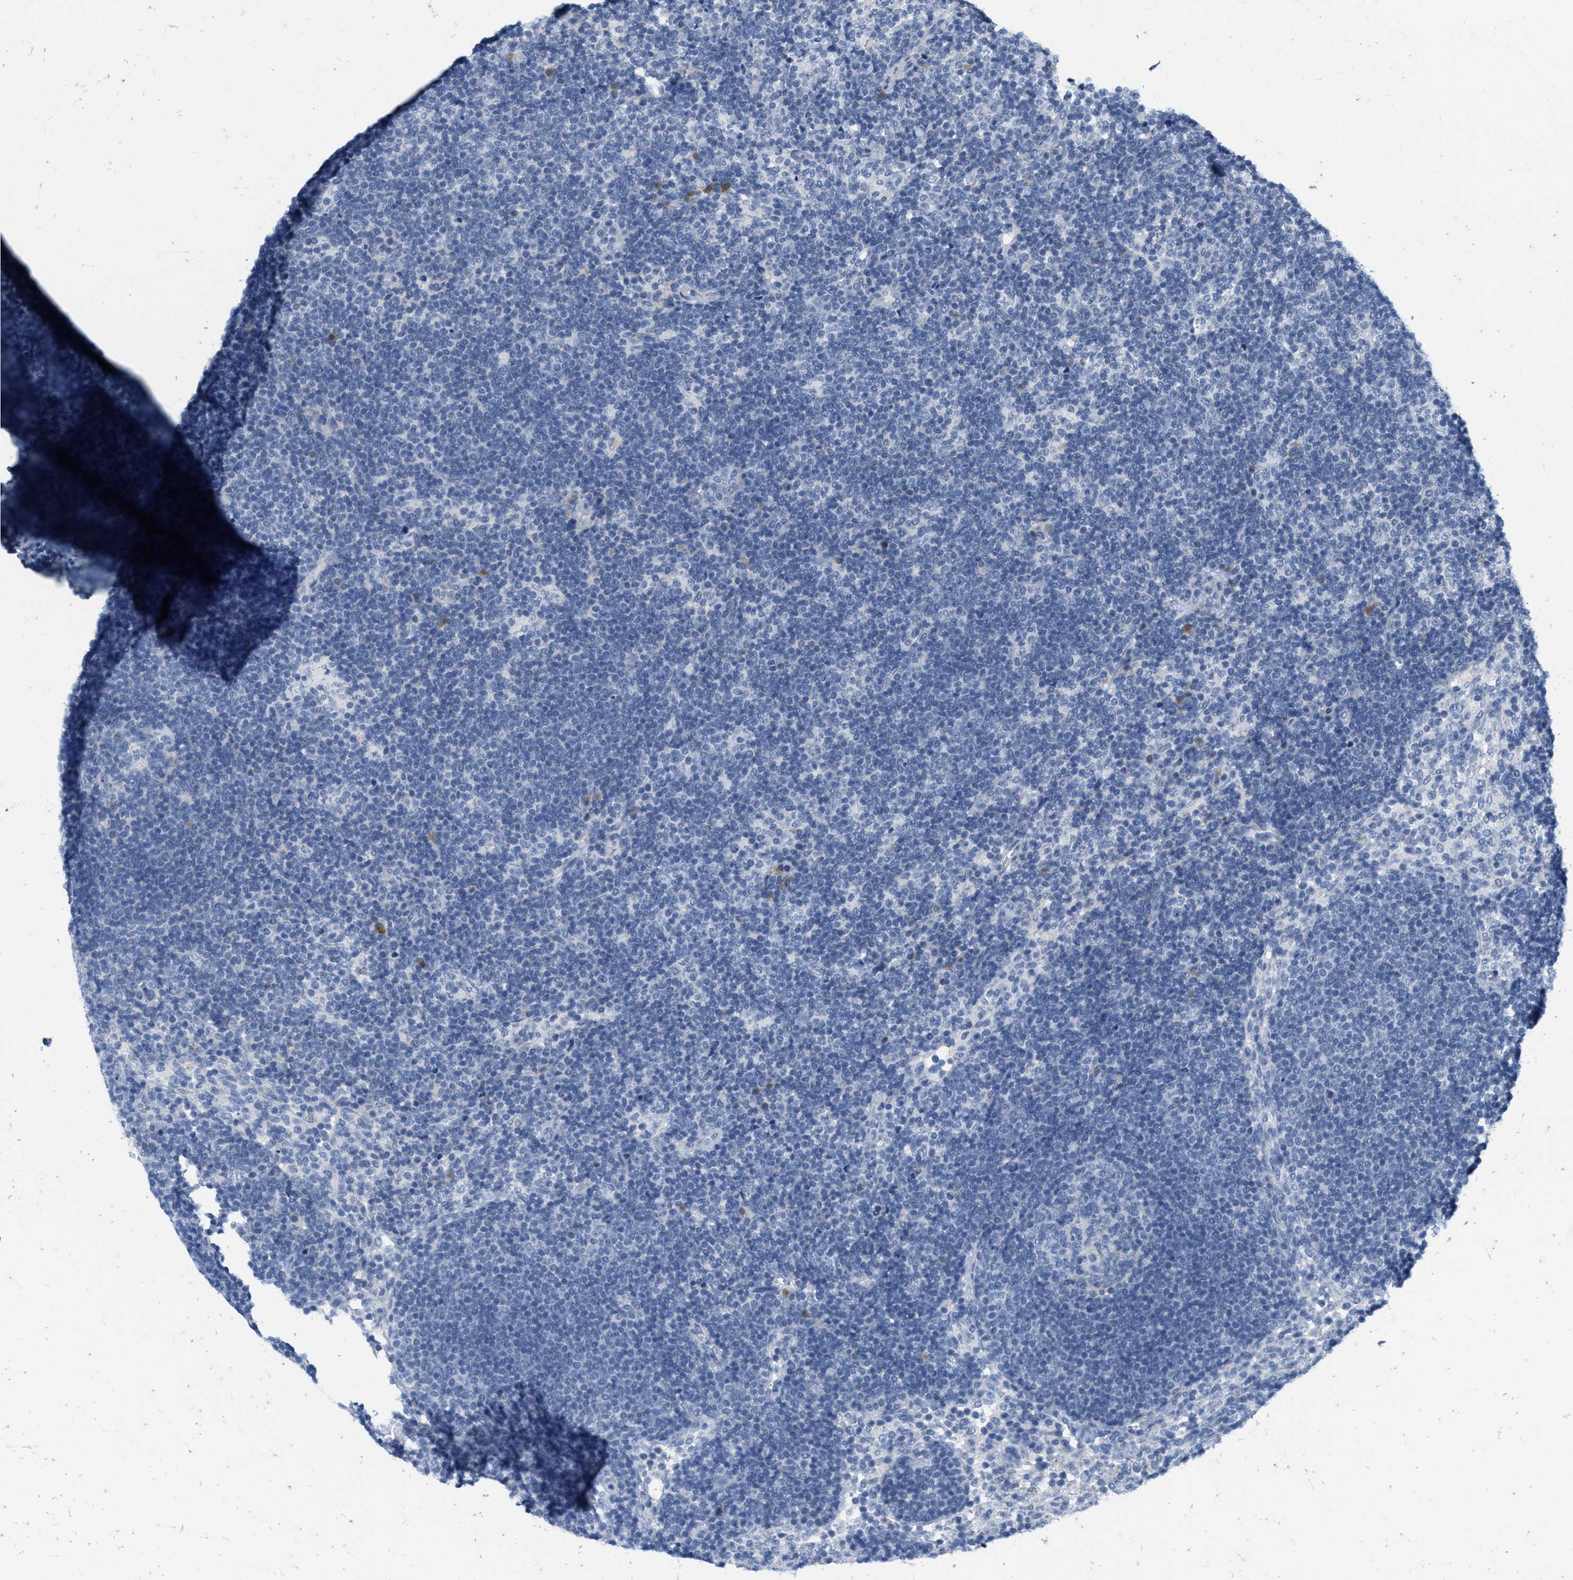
{"staining": {"intensity": "negative", "quantity": "none", "location": "none"}, "tissue": "lymph node", "cell_type": "Germinal center cells", "image_type": "normal", "snomed": [{"axis": "morphology", "description": "Normal tissue, NOS"}, {"axis": "morphology", "description": "Carcinoid, malignant, NOS"}, {"axis": "topography", "description": "Lymph node"}], "caption": "IHC micrograph of normal lymph node stained for a protein (brown), which exhibits no staining in germinal center cells. (DAB immunohistochemistry (IHC) visualized using brightfield microscopy, high magnification).", "gene": "ABCB11", "patient": {"sex": "male", "age": 47}}